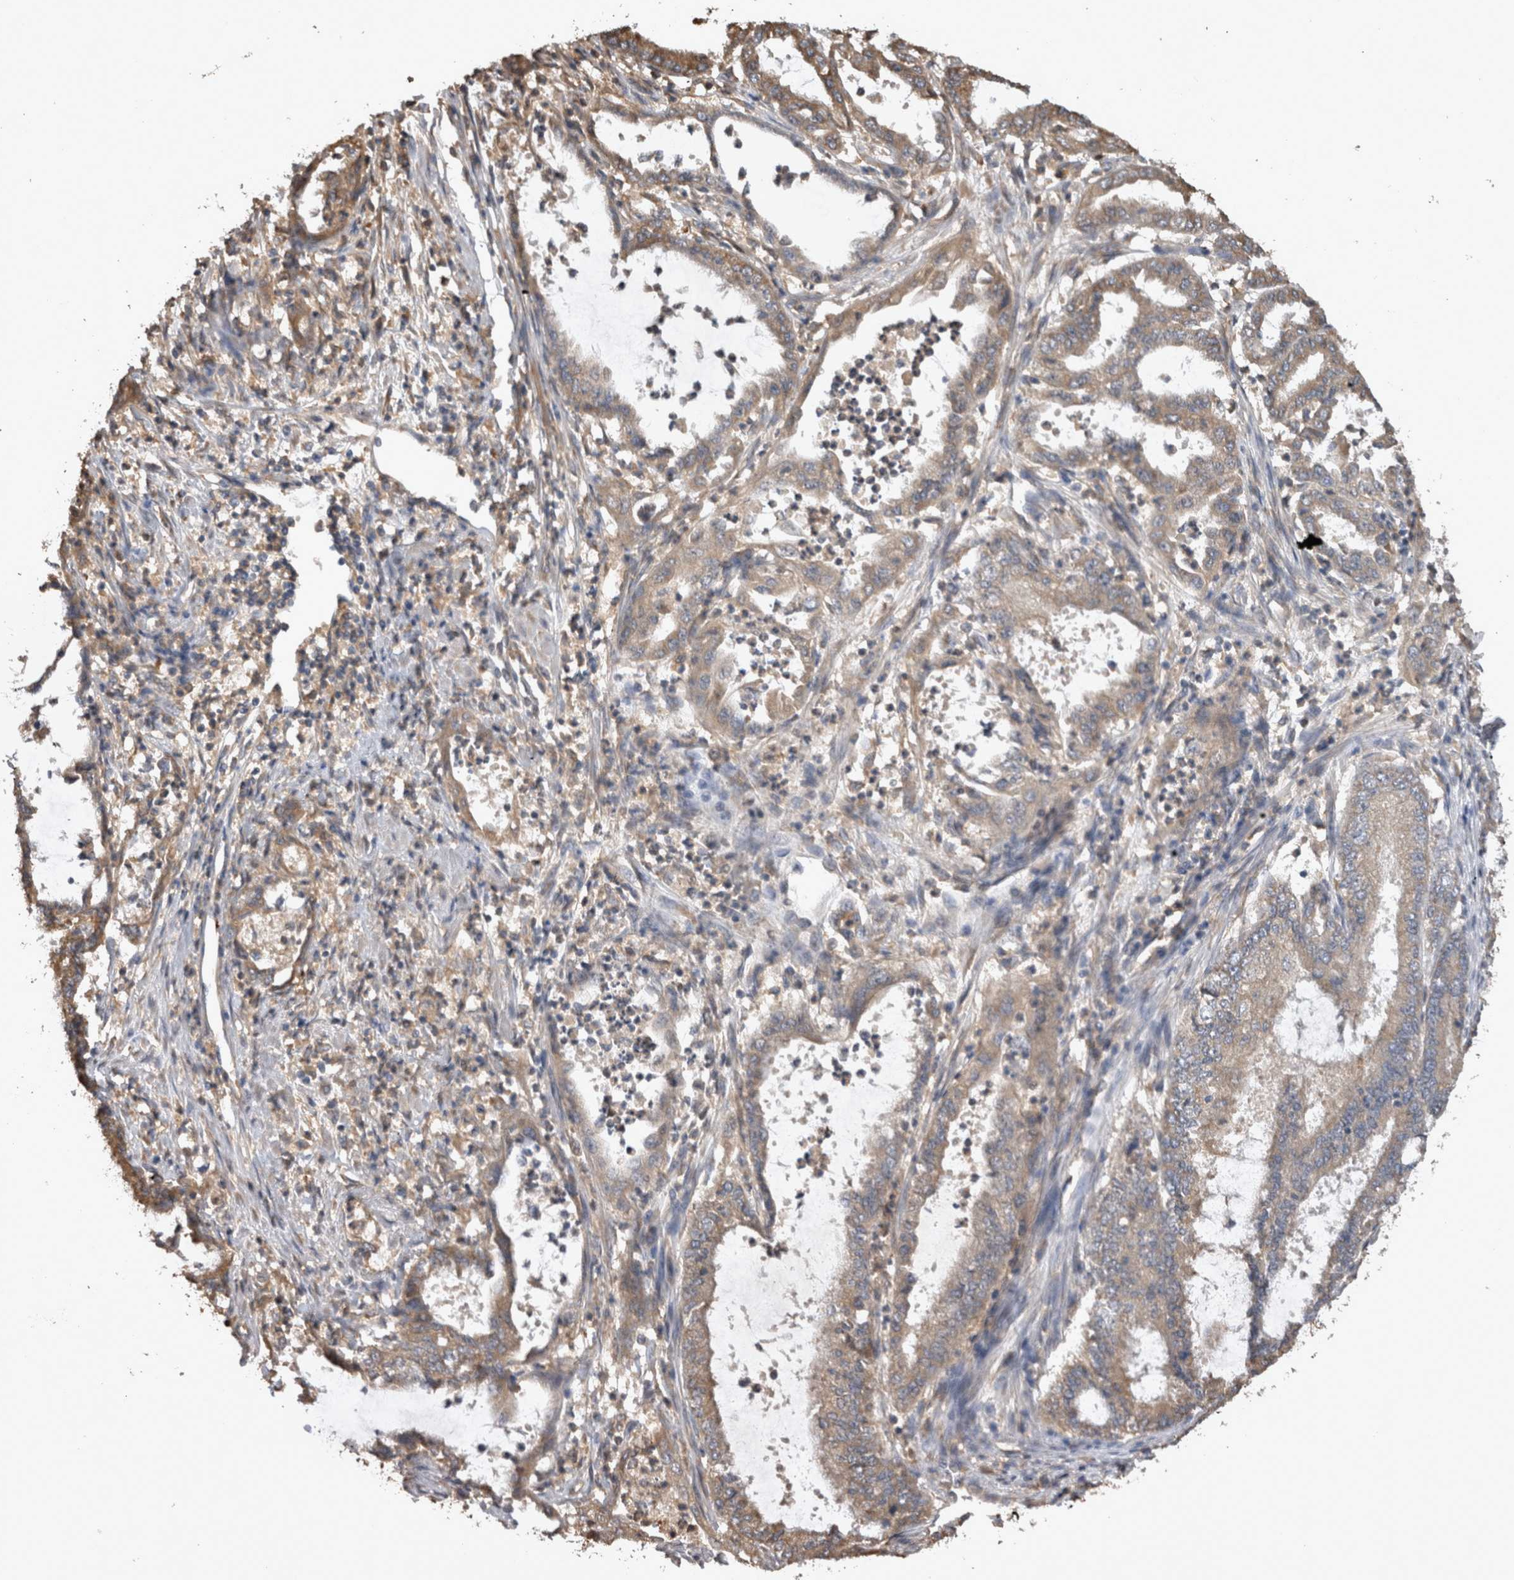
{"staining": {"intensity": "weak", "quantity": ">75%", "location": "cytoplasmic/membranous"}, "tissue": "endometrial cancer", "cell_type": "Tumor cells", "image_type": "cancer", "snomed": [{"axis": "morphology", "description": "Adenocarcinoma, NOS"}, {"axis": "topography", "description": "Endometrium"}], "caption": "Adenocarcinoma (endometrial) was stained to show a protein in brown. There is low levels of weak cytoplasmic/membranous expression in about >75% of tumor cells.", "gene": "TMED7", "patient": {"sex": "female", "age": 51}}